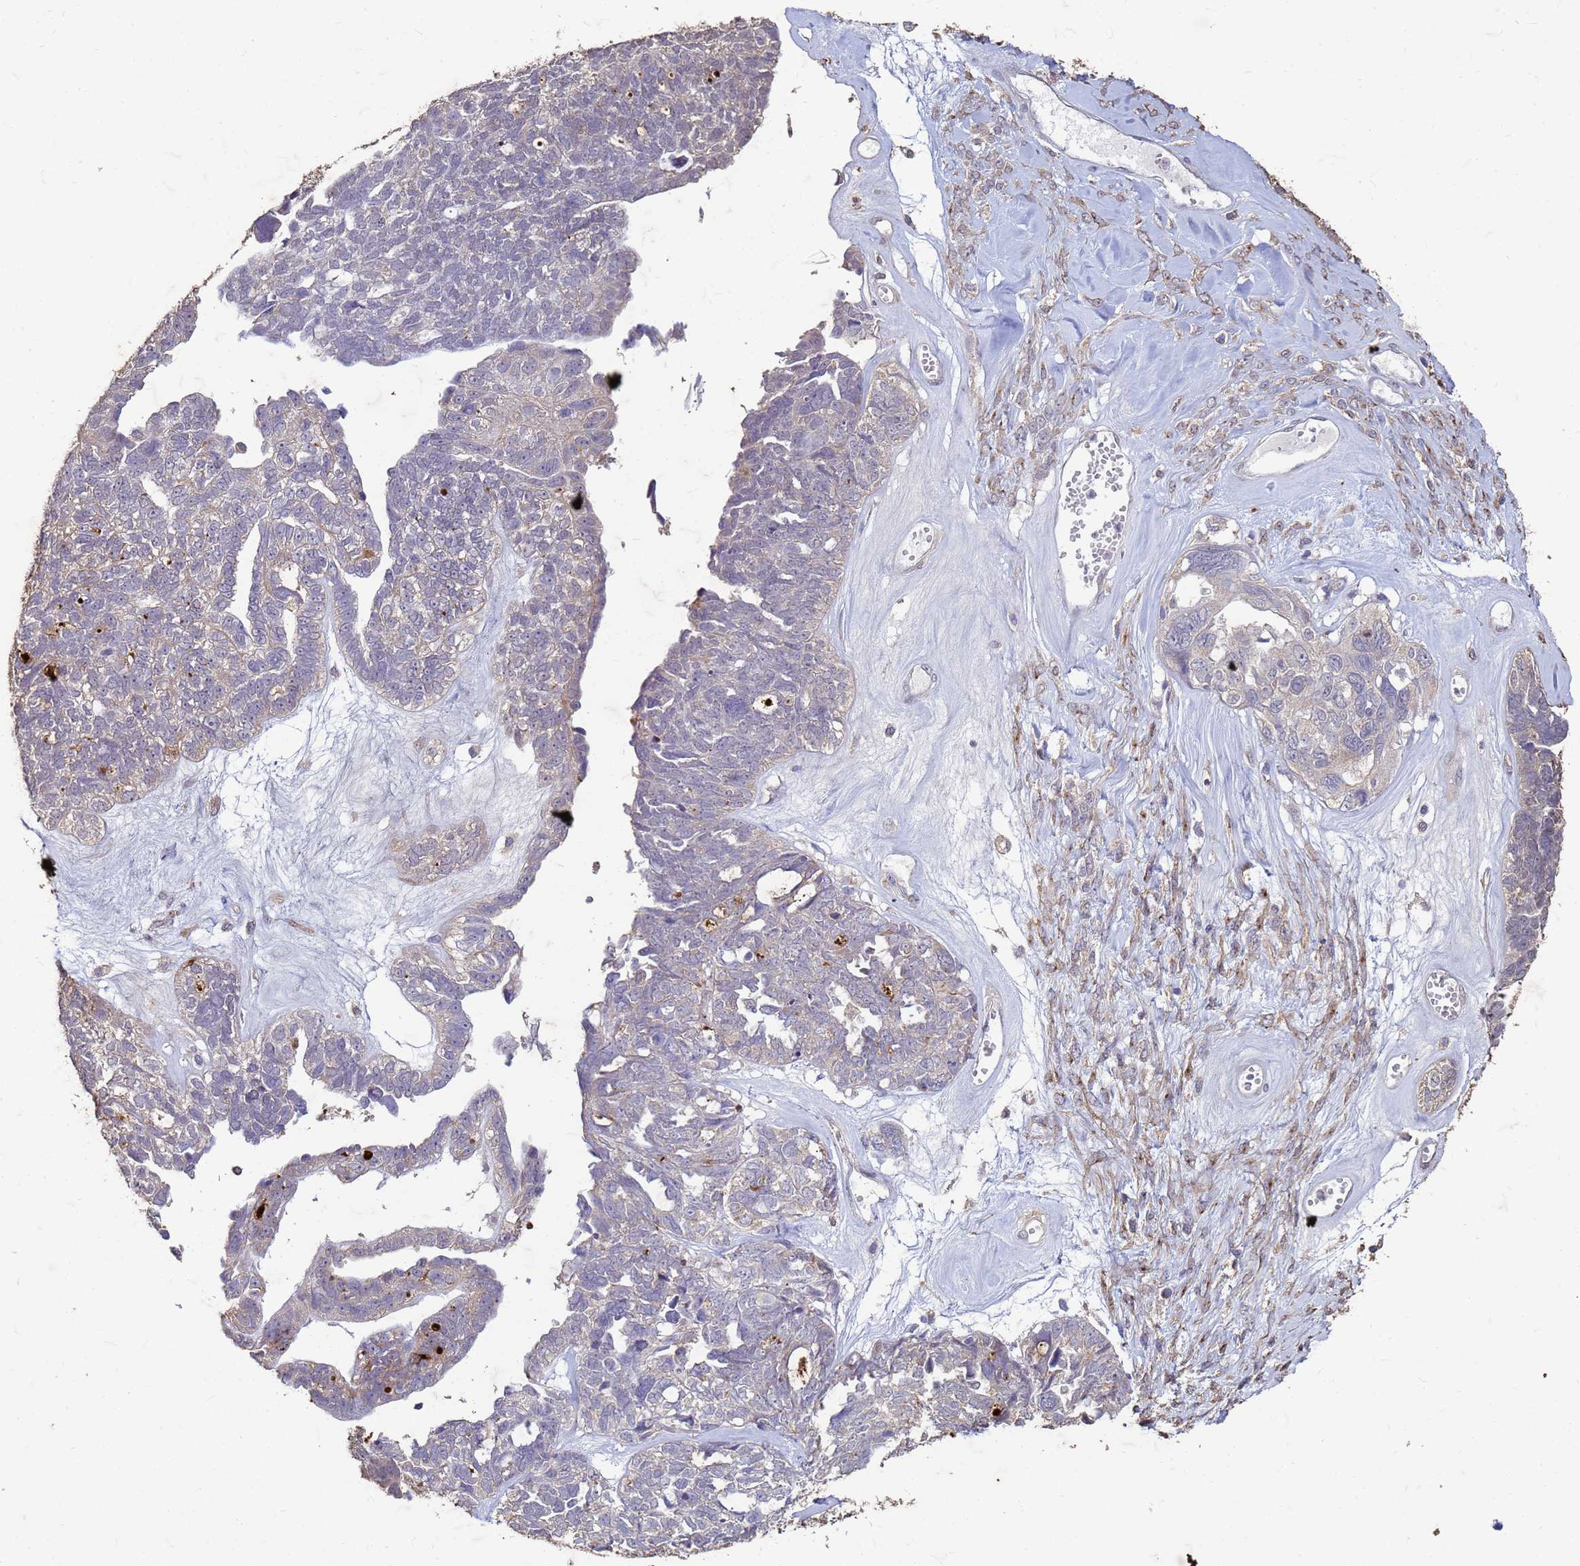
{"staining": {"intensity": "moderate", "quantity": "<25%", "location": "cytoplasmic/membranous"}, "tissue": "ovarian cancer", "cell_type": "Tumor cells", "image_type": "cancer", "snomed": [{"axis": "morphology", "description": "Cystadenocarcinoma, serous, NOS"}, {"axis": "topography", "description": "Ovary"}], "caption": "A histopathology image of ovarian cancer (serous cystadenocarcinoma) stained for a protein demonstrates moderate cytoplasmic/membranous brown staining in tumor cells.", "gene": "SLC25A15", "patient": {"sex": "female", "age": 79}}